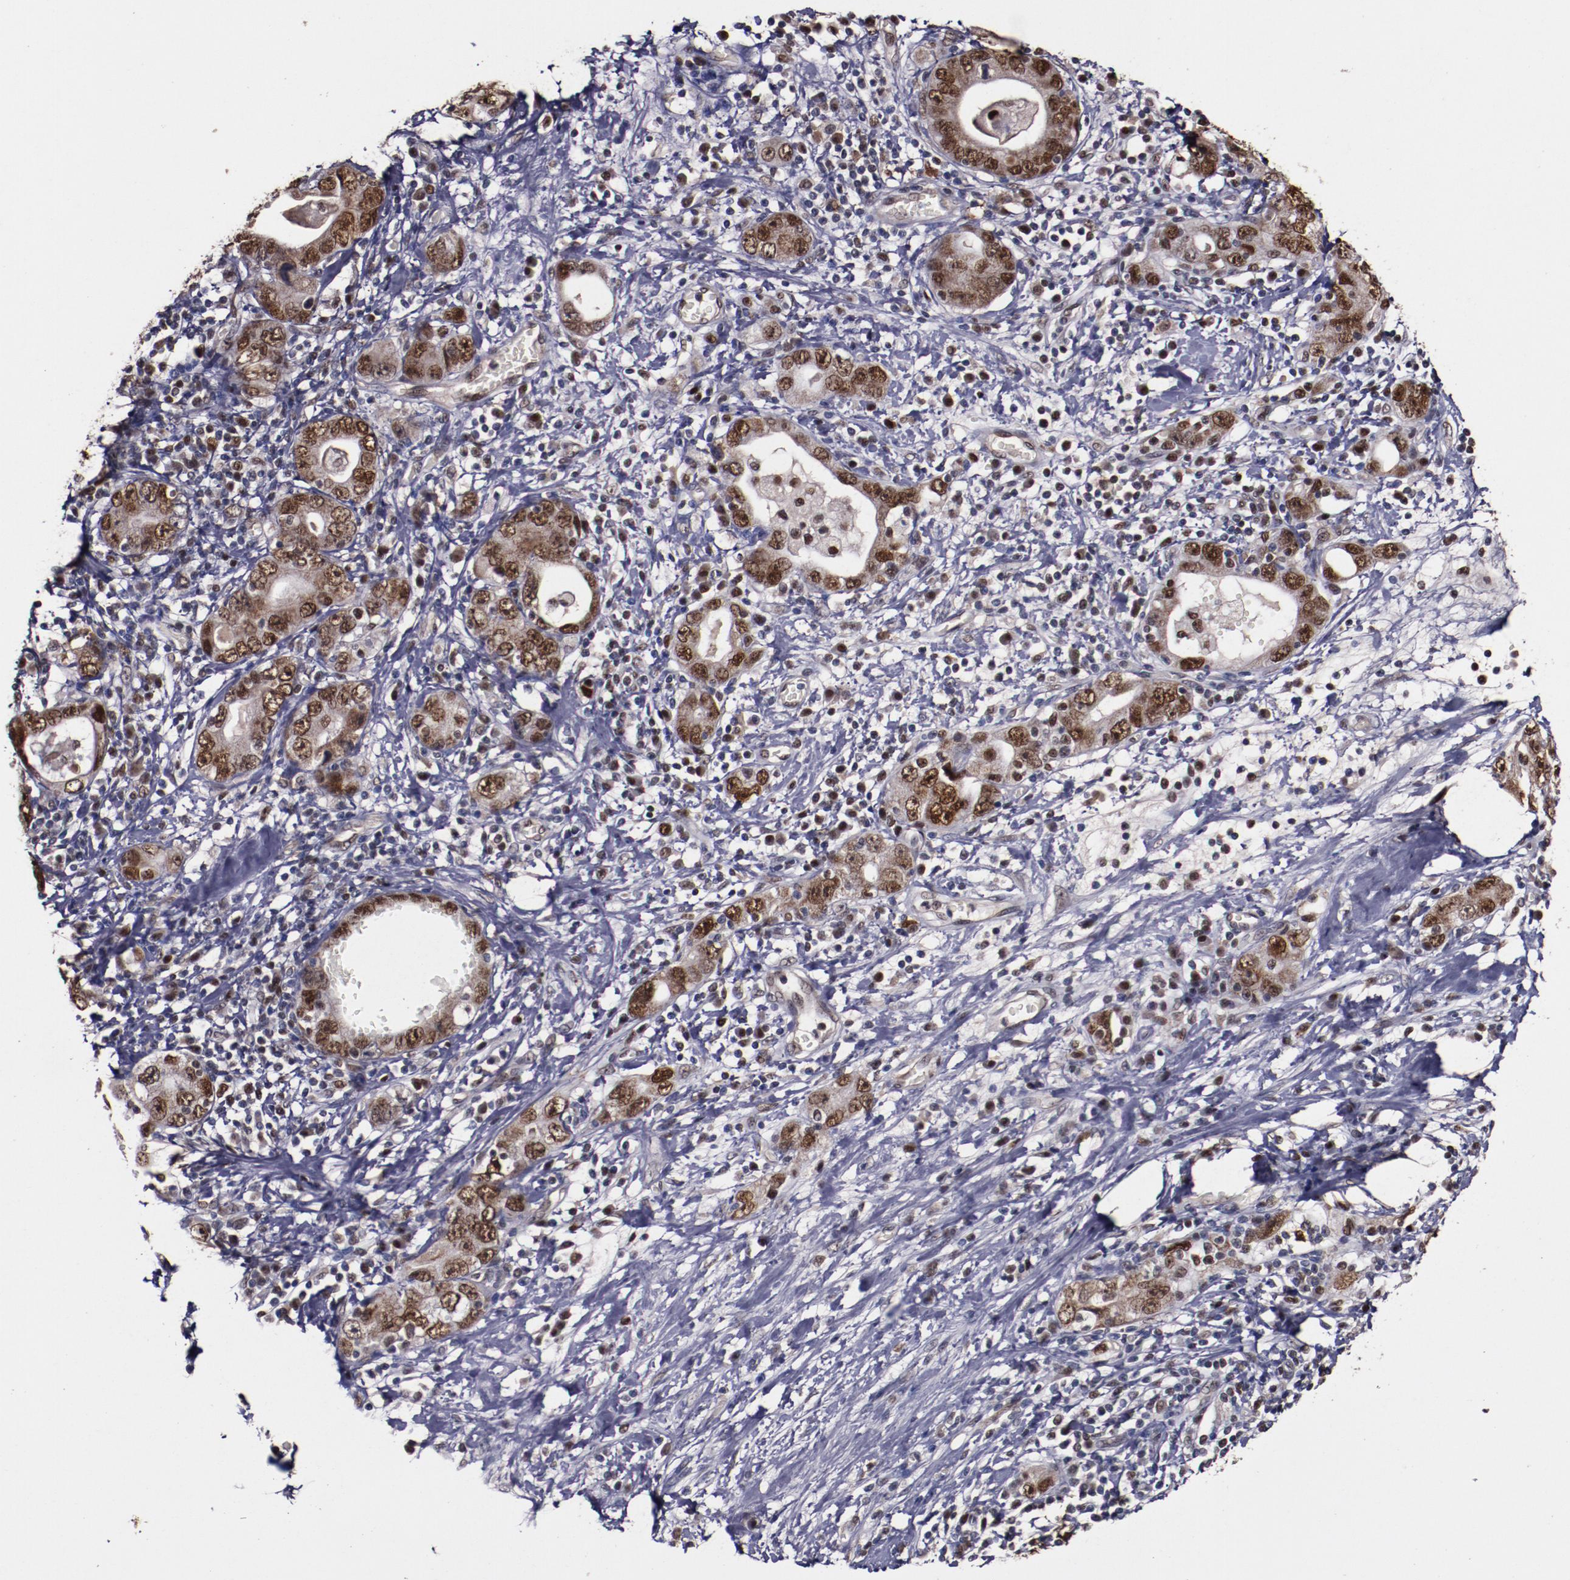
{"staining": {"intensity": "strong", "quantity": ">75%", "location": "nuclear"}, "tissue": "stomach cancer", "cell_type": "Tumor cells", "image_type": "cancer", "snomed": [{"axis": "morphology", "description": "Adenocarcinoma, NOS"}, {"axis": "topography", "description": "Stomach, lower"}], "caption": "A brown stain highlights strong nuclear expression of a protein in stomach adenocarcinoma tumor cells.", "gene": "CHEK2", "patient": {"sex": "female", "age": 93}}